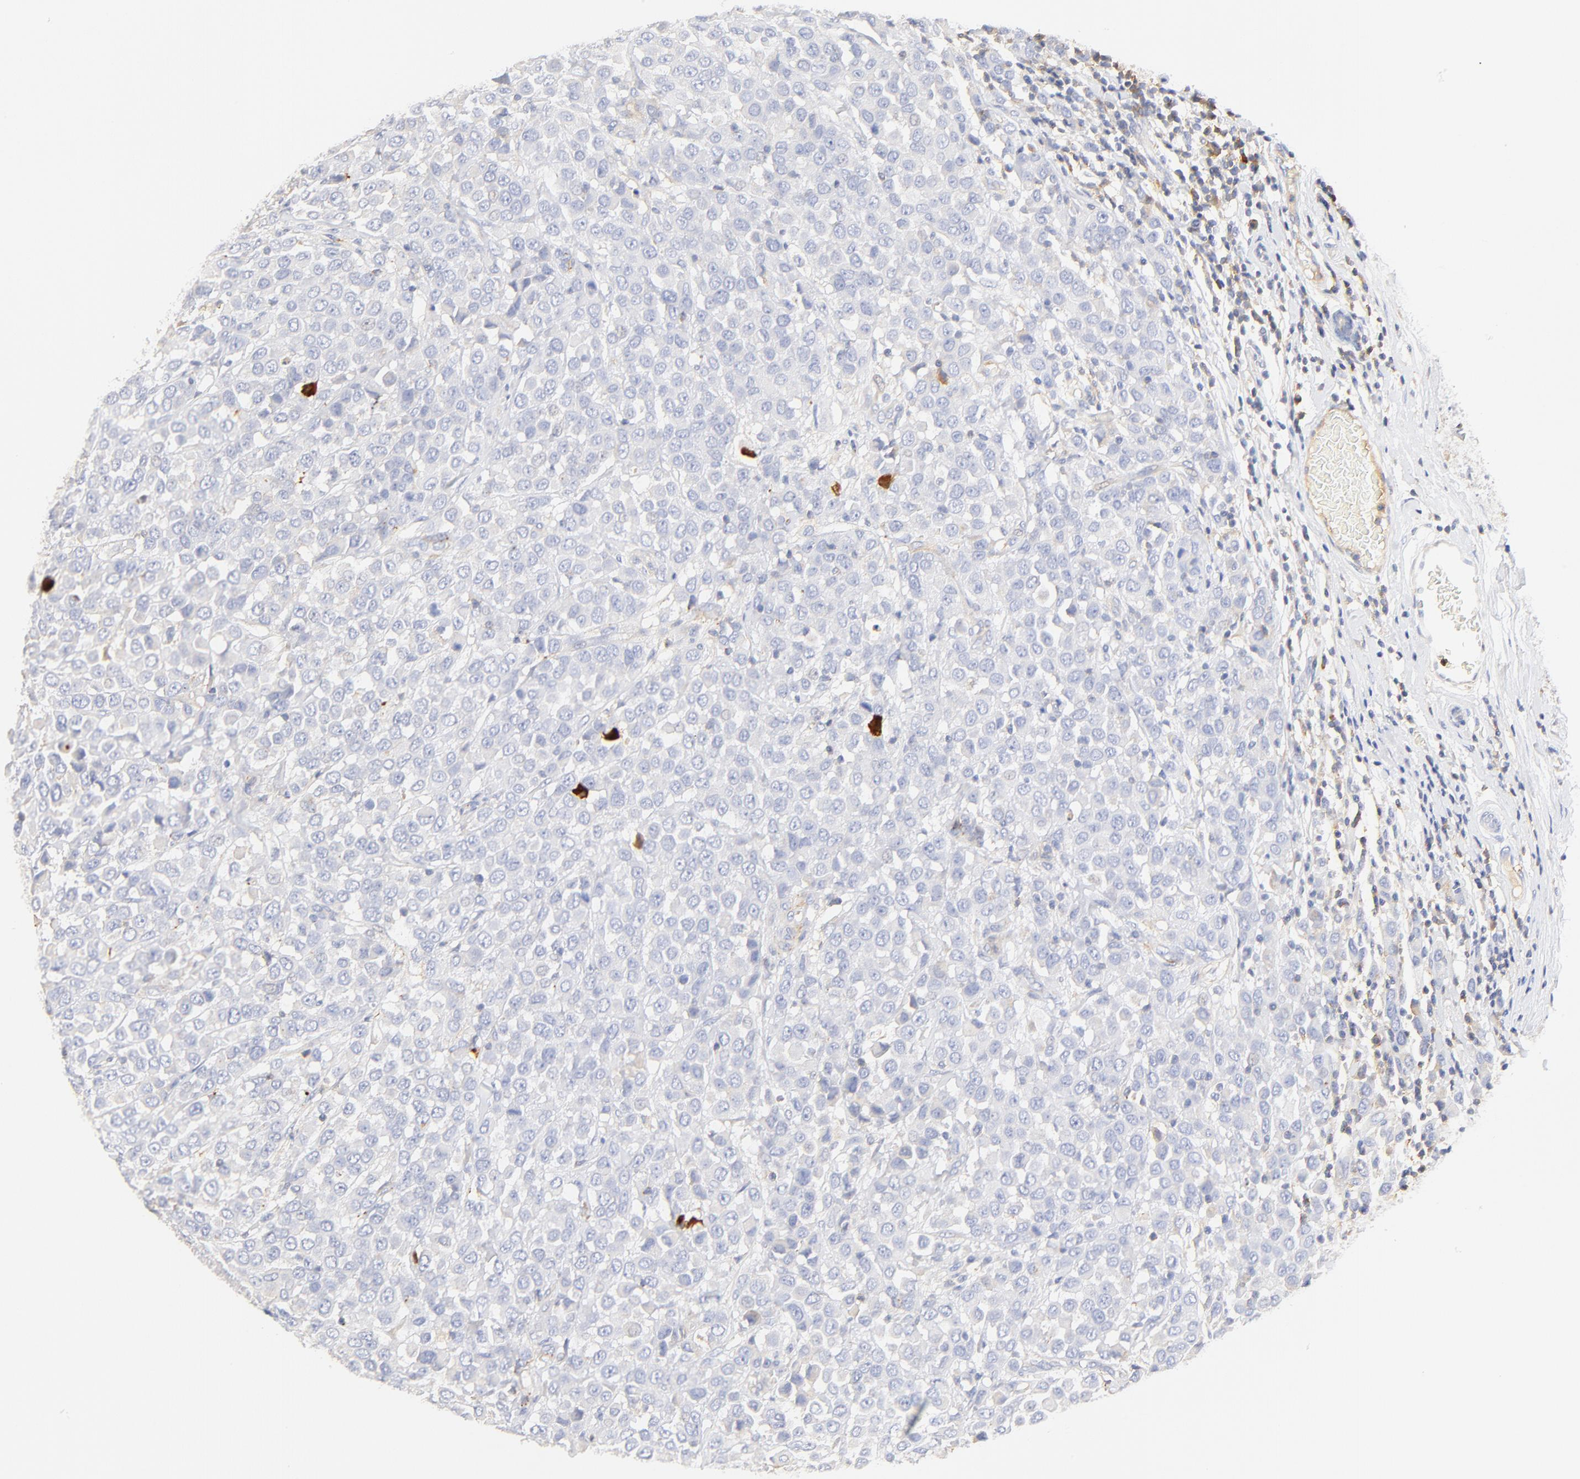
{"staining": {"intensity": "negative", "quantity": "none", "location": "none"}, "tissue": "breast cancer", "cell_type": "Tumor cells", "image_type": "cancer", "snomed": [{"axis": "morphology", "description": "Duct carcinoma"}, {"axis": "topography", "description": "Breast"}], "caption": "This micrograph is of breast cancer stained with IHC to label a protein in brown with the nuclei are counter-stained blue. There is no staining in tumor cells. (DAB (3,3'-diaminobenzidine) immunohistochemistry (IHC), high magnification).", "gene": "MDGA2", "patient": {"sex": "female", "age": 61}}